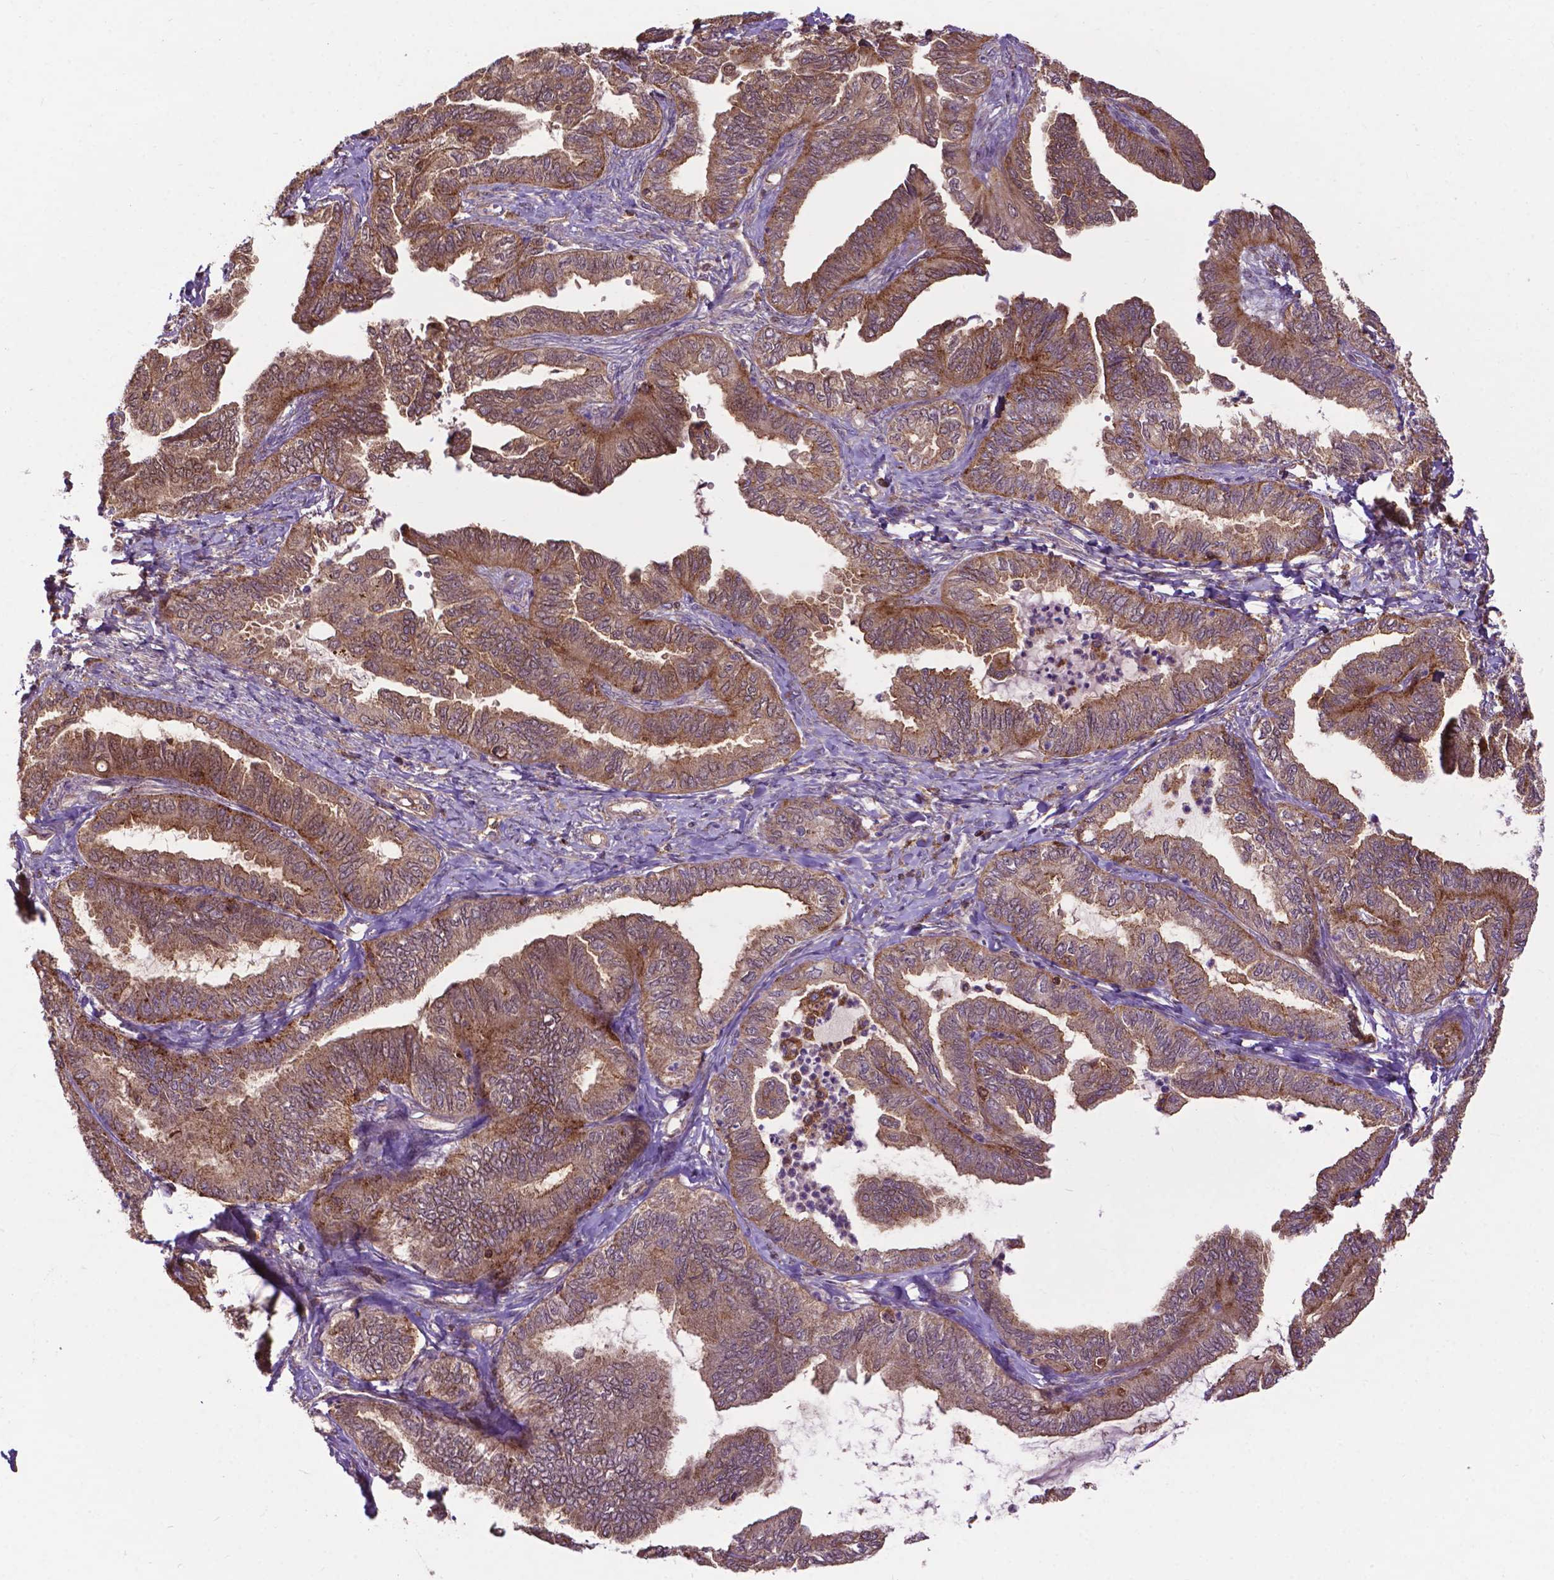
{"staining": {"intensity": "moderate", "quantity": ">75%", "location": "cytoplasmic/membranous"}, "tissue": "ovarian cancer", "cell_type": "Tumor cells", "image_type": "cancer", "snomed": [{"axis": "morphology", "description": "Carcinoma, endometroid"}, {"axis": "topography", "description": "Ovary"}], "caption": "Approximately >75% of tumor cells in human endometroid carcinoma (ovarian) show moderate cytoplasmic/membranous protein positivity as visualized by brown immunohistochemical staining.", "gene": "CHMP4A", "patient": {"sex": "female", "age": 70}}